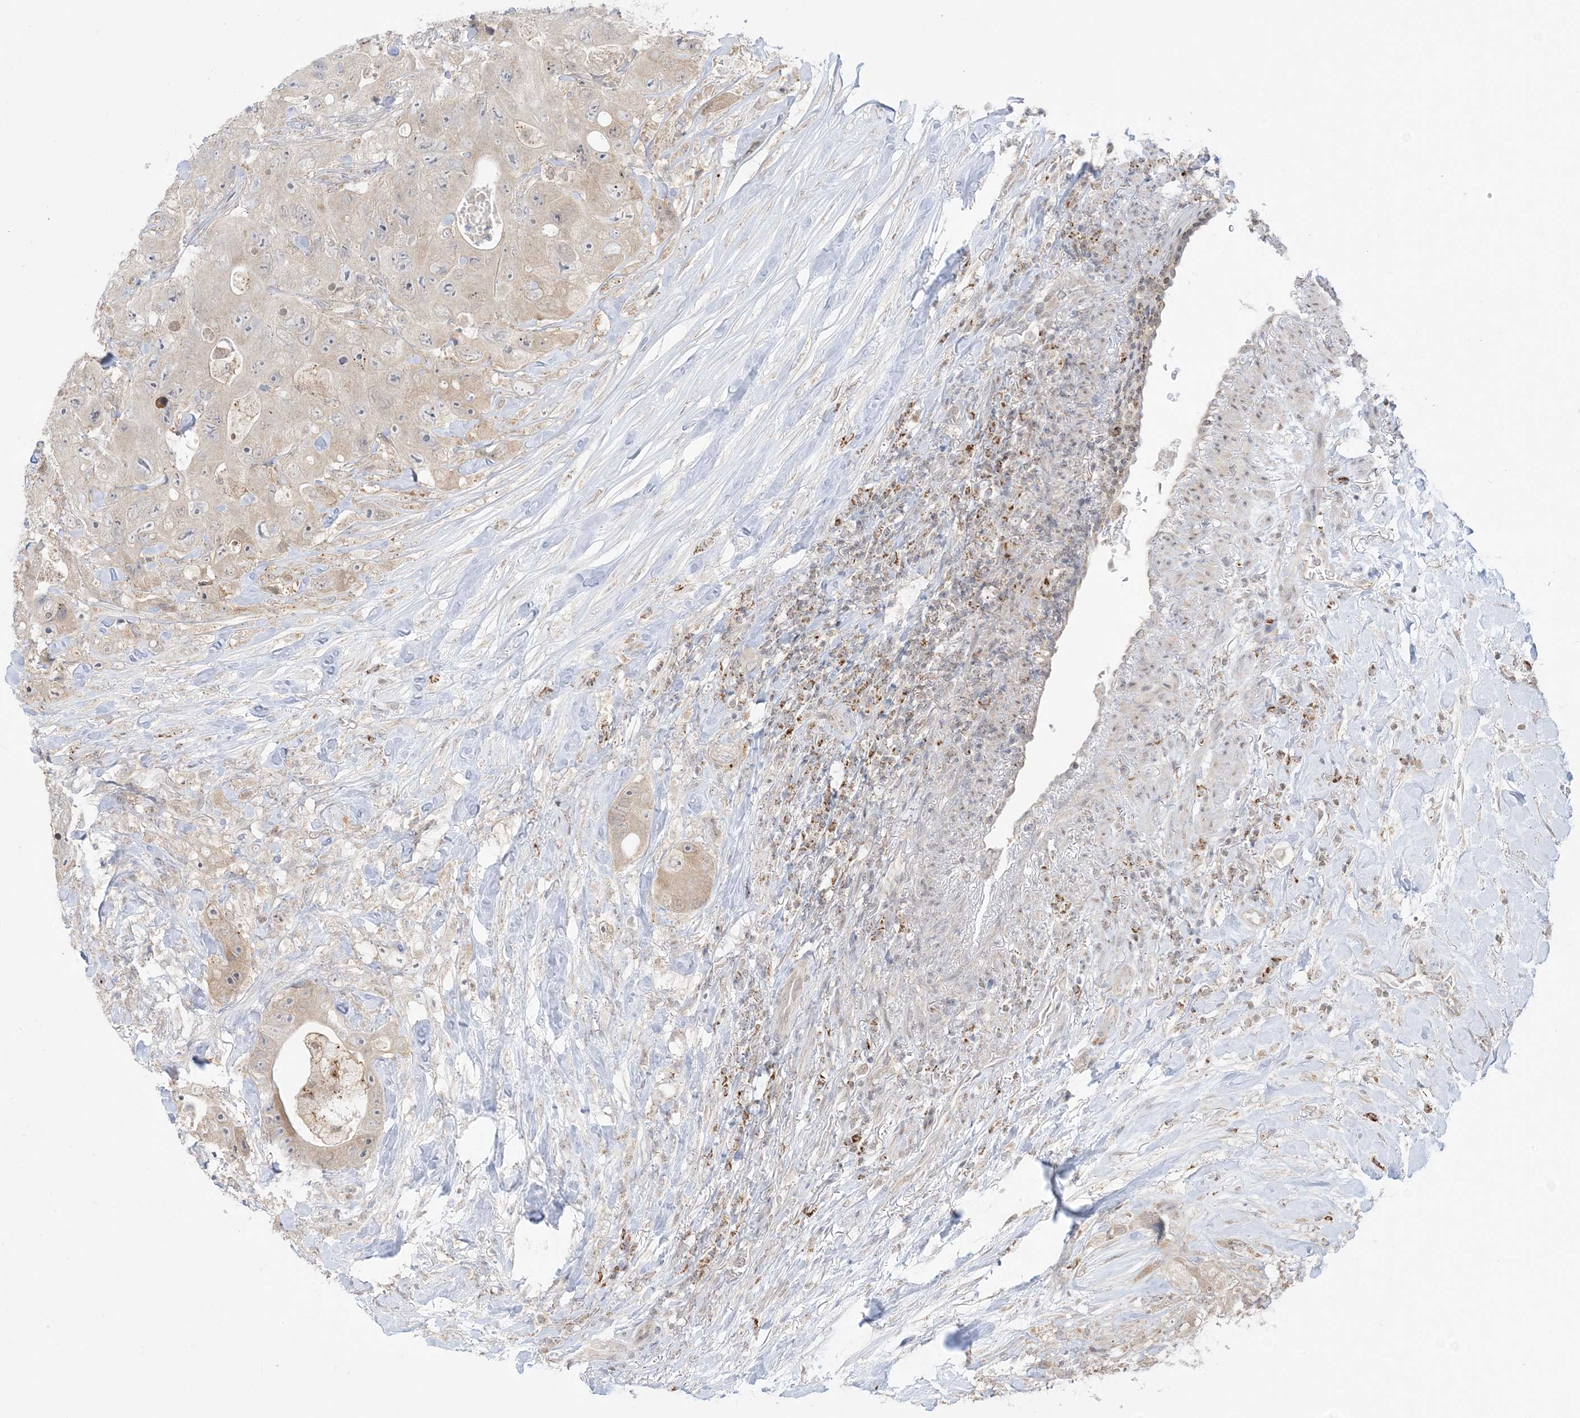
{"staining": {"intensity": "weak", "quantity": "25%-75%", "location": "cytoplasmic/membranous"}, "tissue": "colorectal cancer", "cell_type": "Tumor cells", "image_type": "cancer", "snomed": [{"axis": "morphology", "description": "Adenocarcinoma, NOS"}, {"axis": "topography", "description": "Colon"}], "caption": "Immunohistochemical staining of colorectal cancer (adenocarcinoma) exhibits low levels of weak cytoplasmic/membranous staining in approximately 25%-75% of tumor cells.", "gene": "KANSL3", "patient": {"sex": "female", "age": 46}}